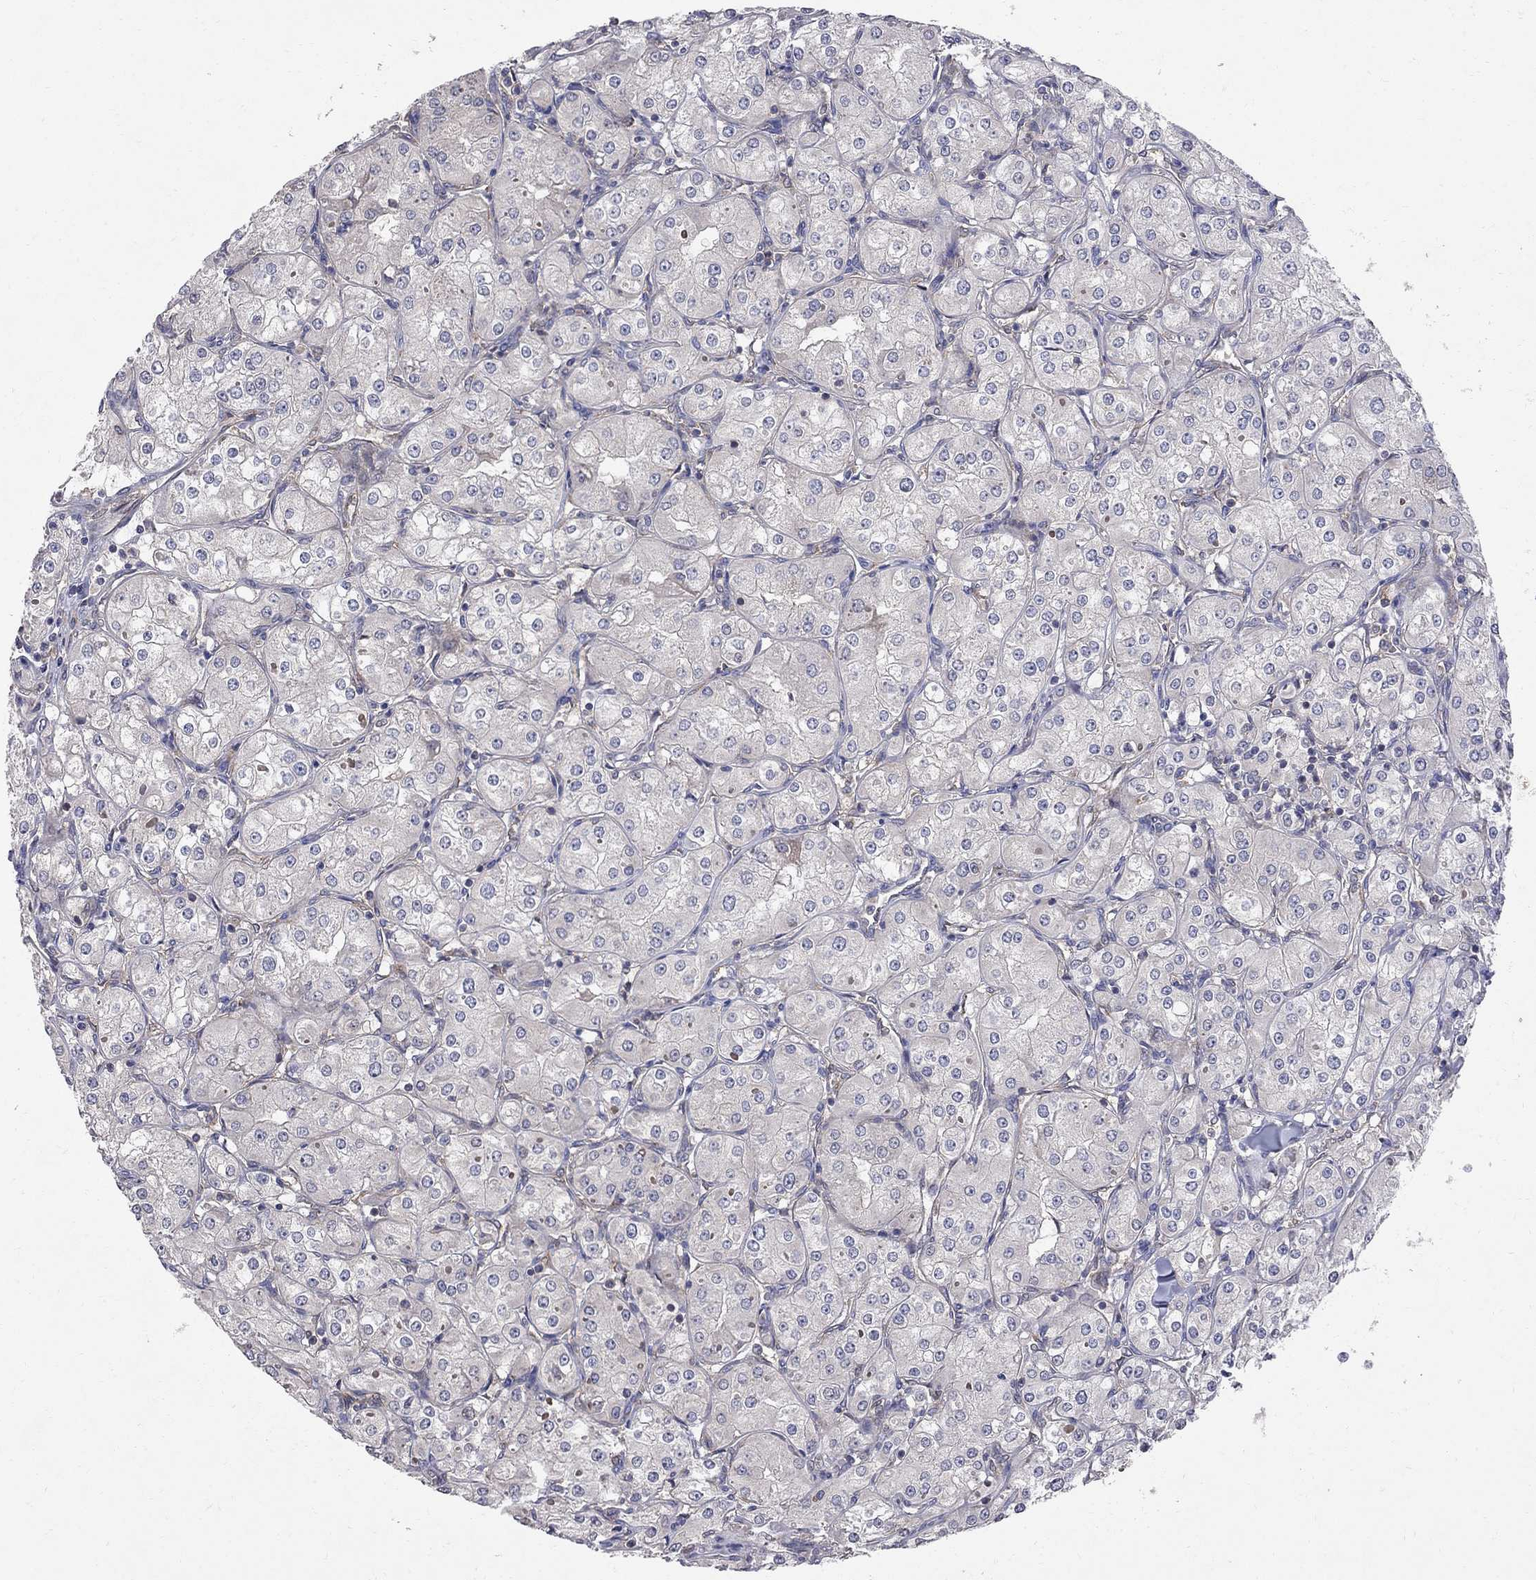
{"staining": {"intensity": "negative", "quantity": "none", "location": "none"}, "tissue": "renal cancer", "cell_type": "Tumor cells", "image_type": "cancer", "snomed": [{"axis": "morphology", "description": "Adenocarcinoma, NOS"}, {"axis": "topography", "description": "Kidney"}], "caption": "This is an IHC photomicrograph of renal cancer (adenocarcinoma). There is no expression in tumor cells.", "gene": "ABI3", "patient": {"sex": "male", "age": 77}}